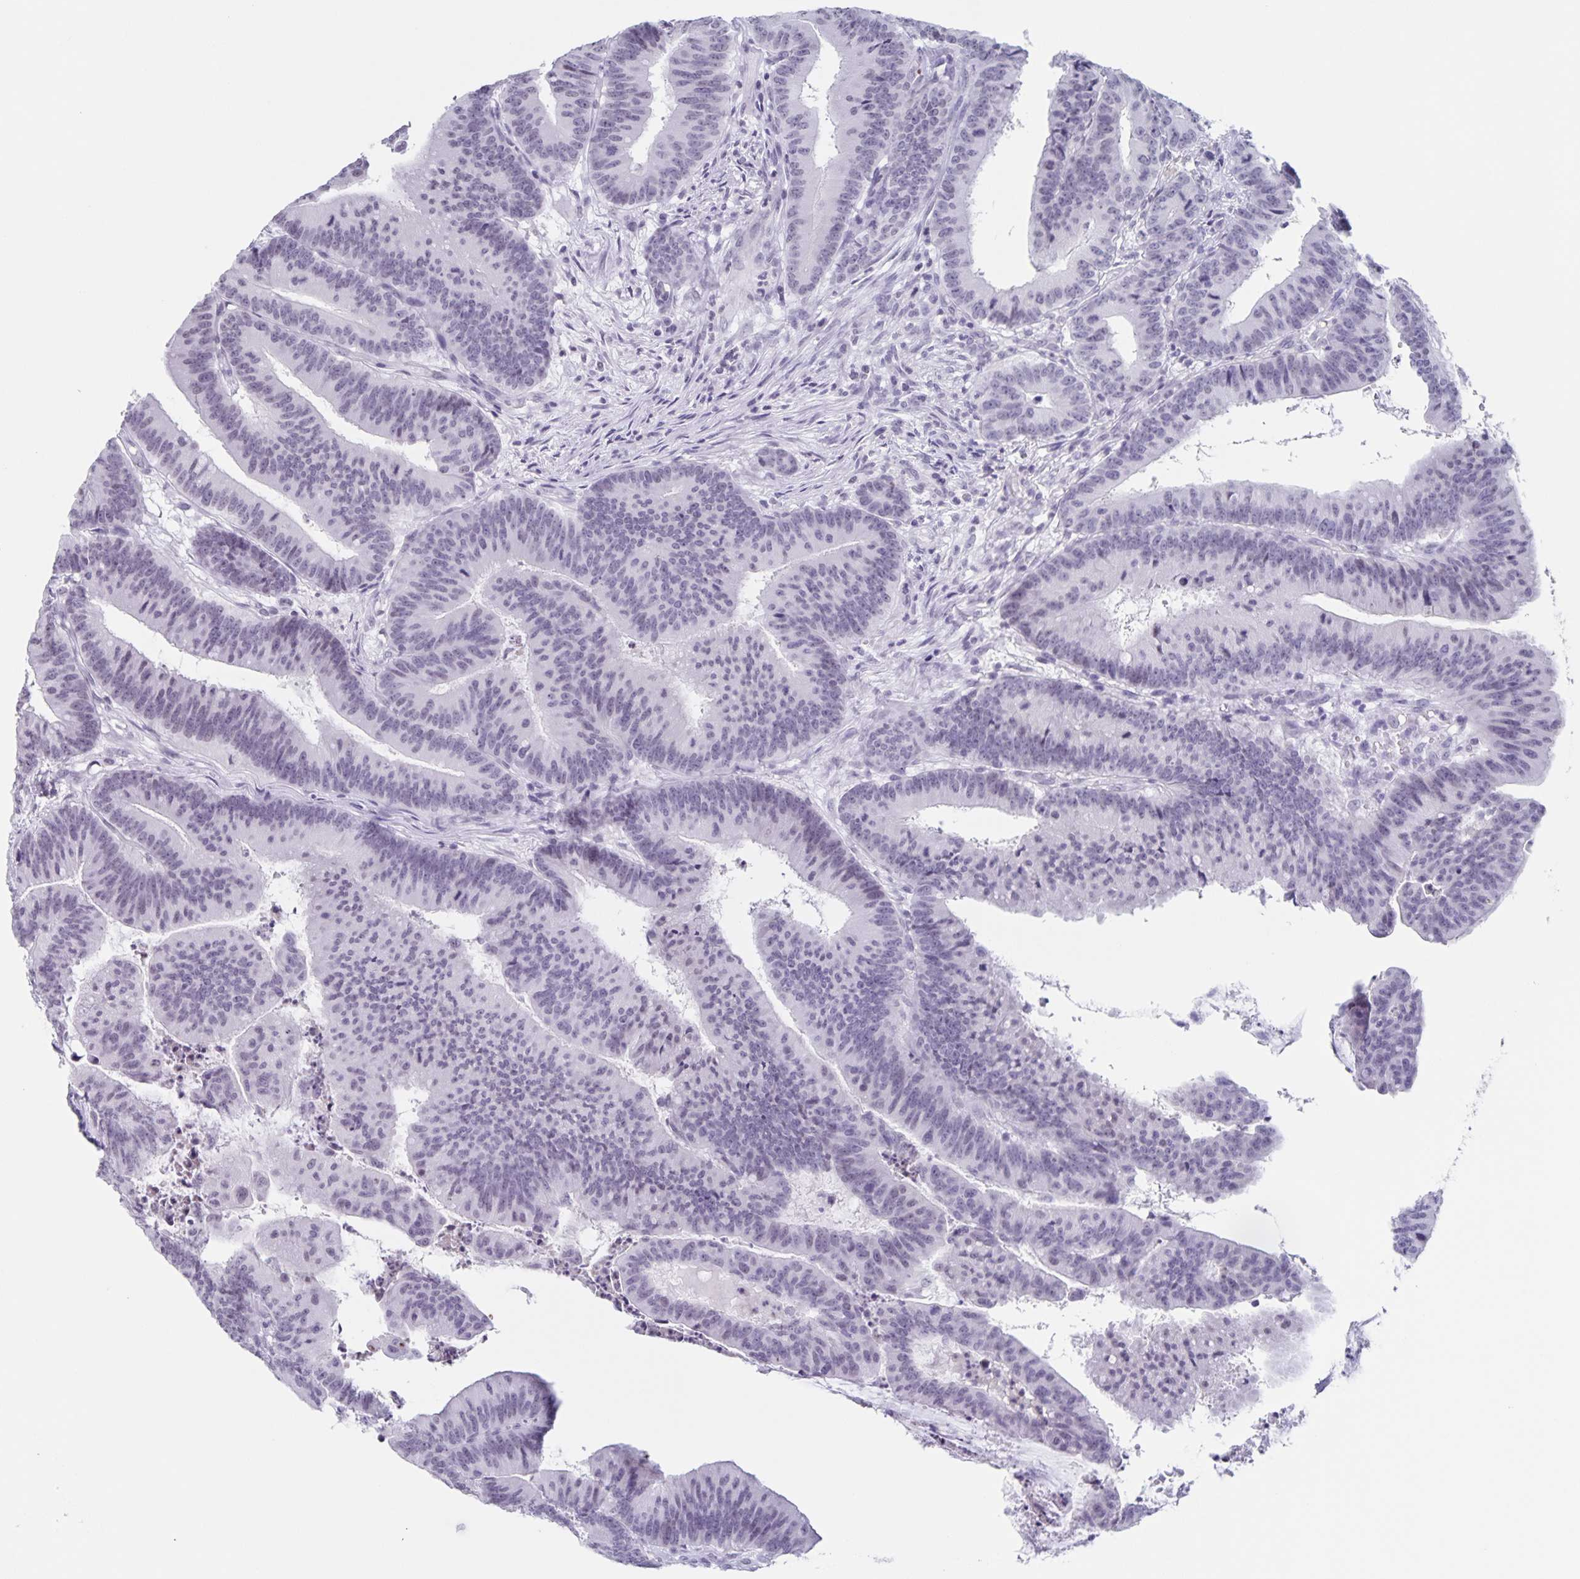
{"staining": {"intensity": "negative", "quantity": "none", "location": "none"}, "tissue": "colorectal cancer", "cell_type": "Tumor cells", "image_type": "cancer", "snomed": [{"axis": "morphology", "description": "Adenocarcinoma, NOS"}, {"axis": "topography", "description": "Colon"}], "caption": "This is an immunohistochemistry image of colorectal adenocarcinoma. There is no expression in tumor cells.", "gene": "LCE6A", "patient": {"sex": "female", "age": 78}}